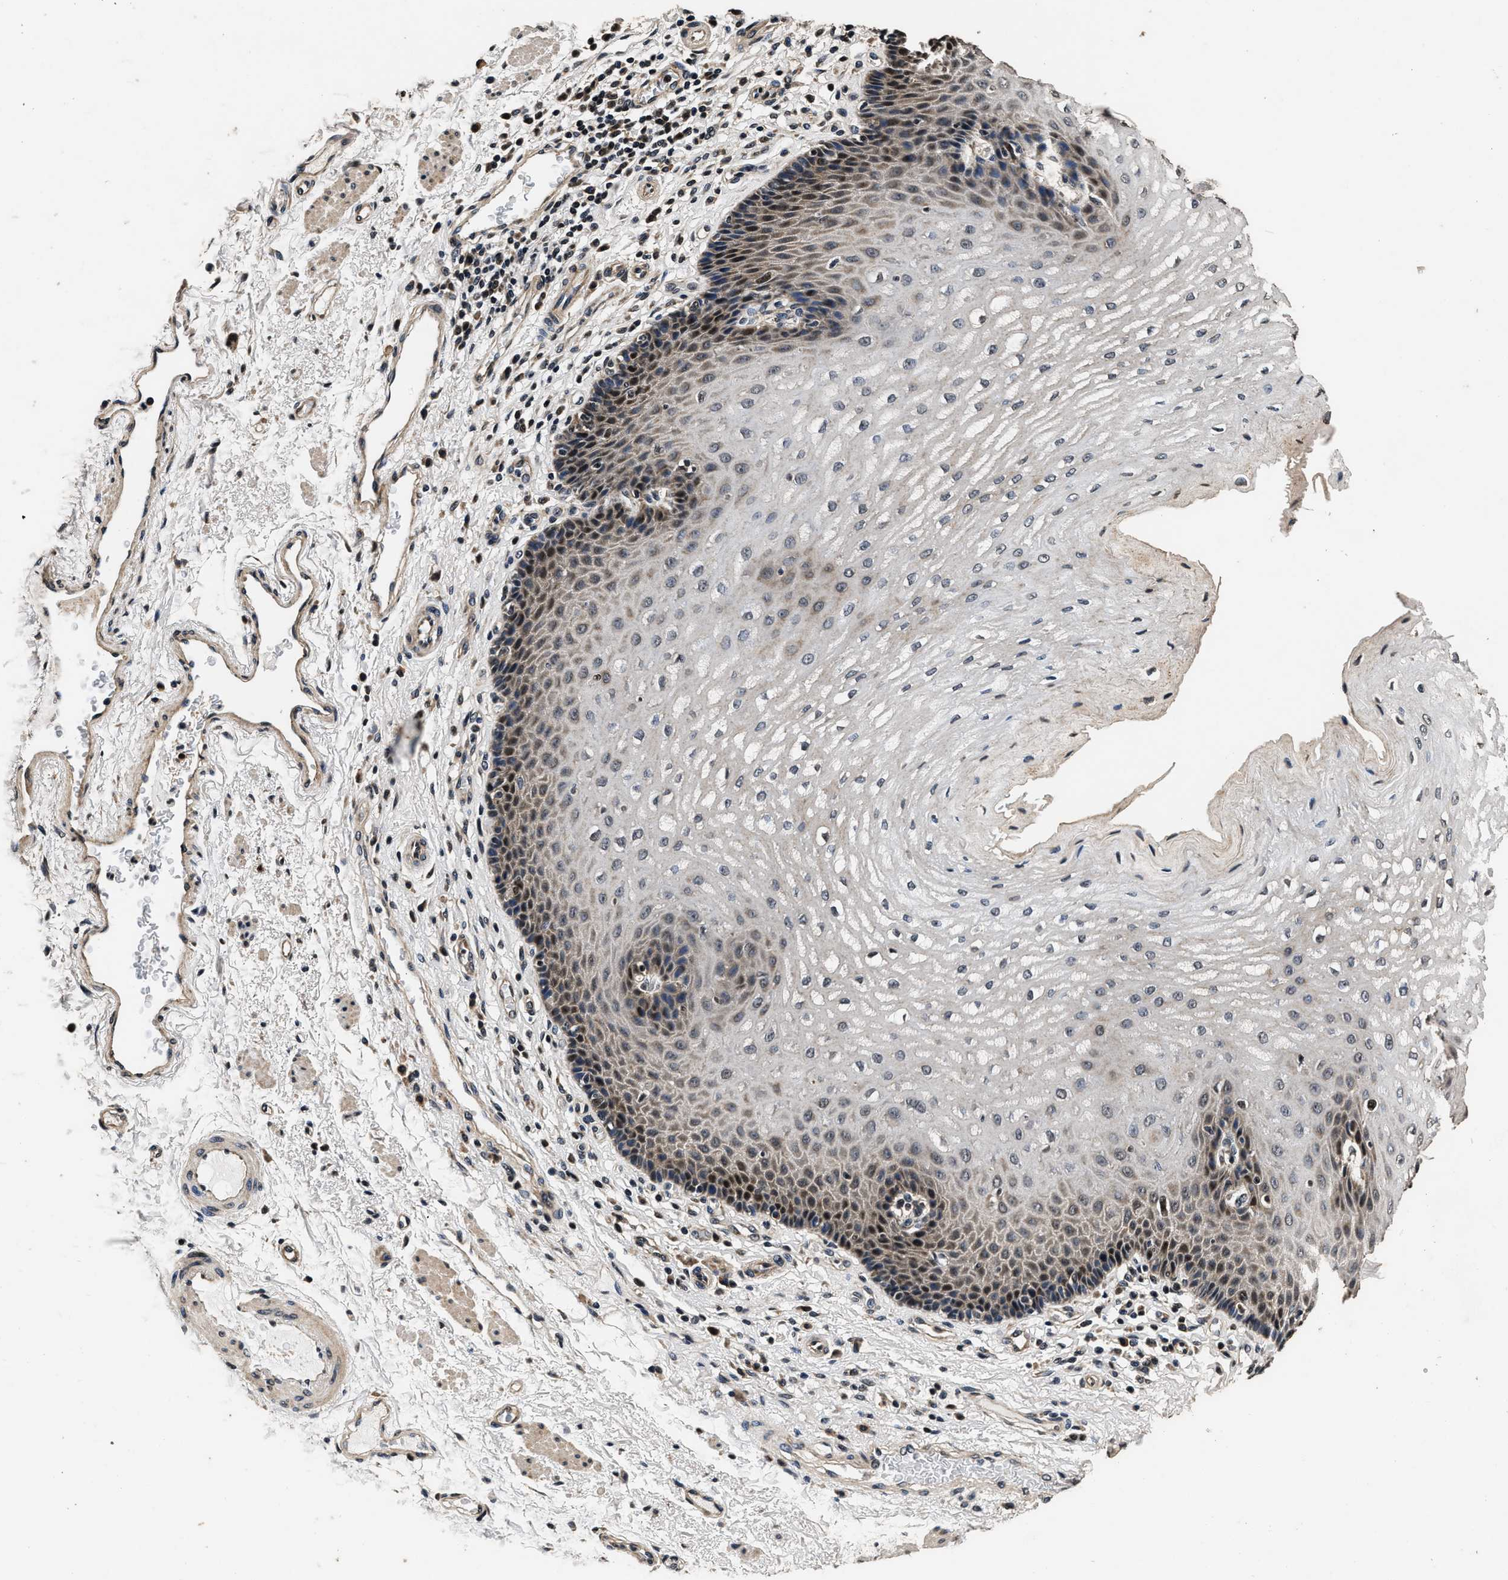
{"staining": {"intensity": "strong", "quantity": "<25%", "location": "nuclear"}, "tissue": "esophagus", "cell_type": "Squamous epithelial cells", "image_type": "normal", "snomed": [{"axis": "morphology", "description": "Normal tissue, NOS"}, {"axis": "topography", "description": "Esophagus"}], "caption": "Immunohistochemistry of normal human esophagus shows medium levels of strong nuclear staining in about <25% of squamous epithelial cells.", "gene": "CSTF1", "patient": {"sex": "male", "age": 54}}